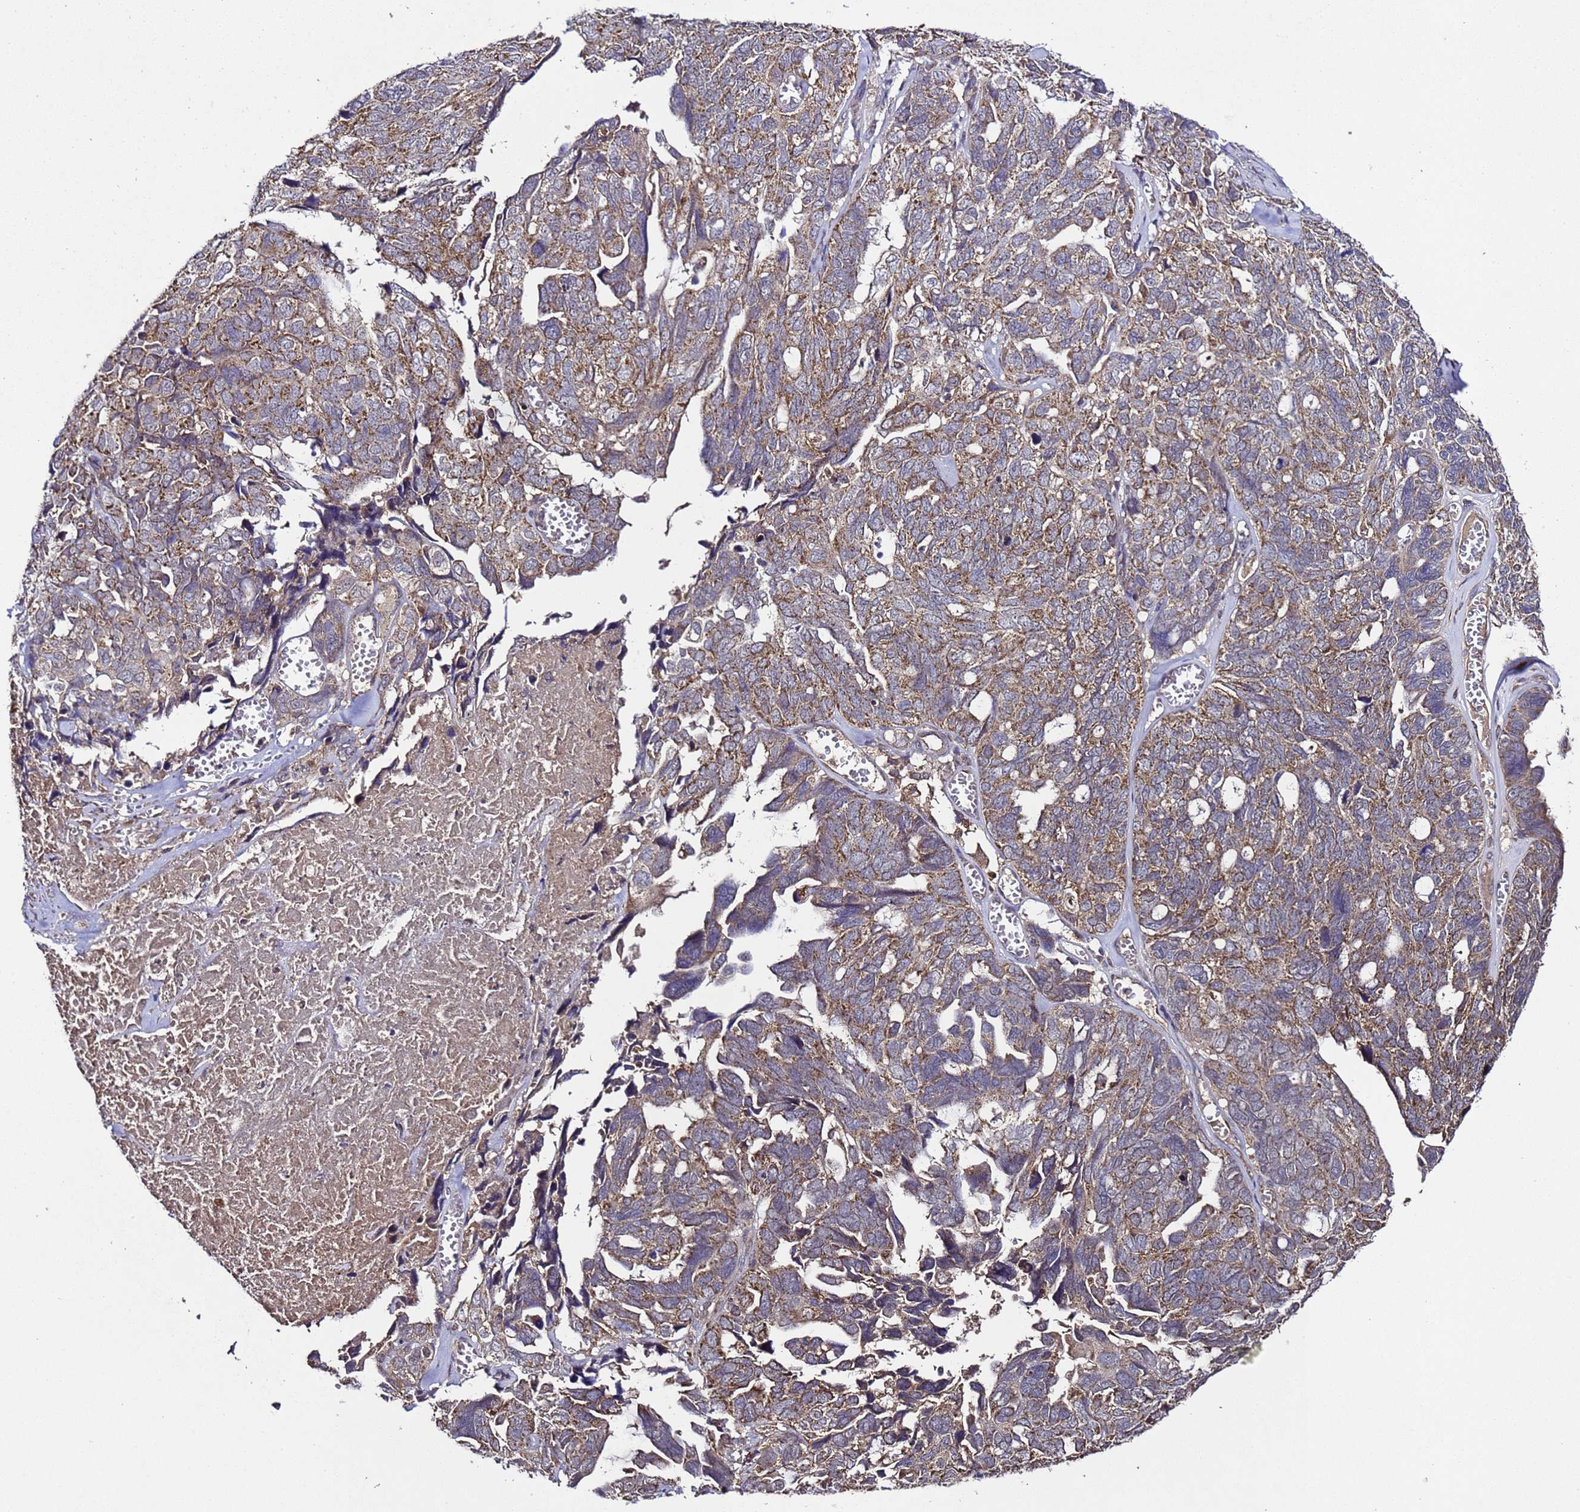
{"staining": {"intensity": "moderate", "quantity": ">75%", "location": "cytoplasmic/membranous"}, "tissue": "ovarian cancer", "cell_type": "Tumor cells", "image_type": "cancer", "snomed": [{"axis": "morphology", "description": "Cystadenocarcinoma, serous, NOS"}, {"axis": "topography", "description": "Ovary"}], "caption": "DAB (3,3'-diaminobenzidine) immunohistochemical staining of serous cystadenocarcinoma (ovarian) displays moderate cytoplasmic/membranous protein expression in approximately >75% of tumor cells. The protein of interest is stained brown, and the nuclei are stained in blue (DAB IHC with brightfield microscopy, high magnification).", "gene": "HSPBAP1", "patient": {"sex": "female", "age": 79}}